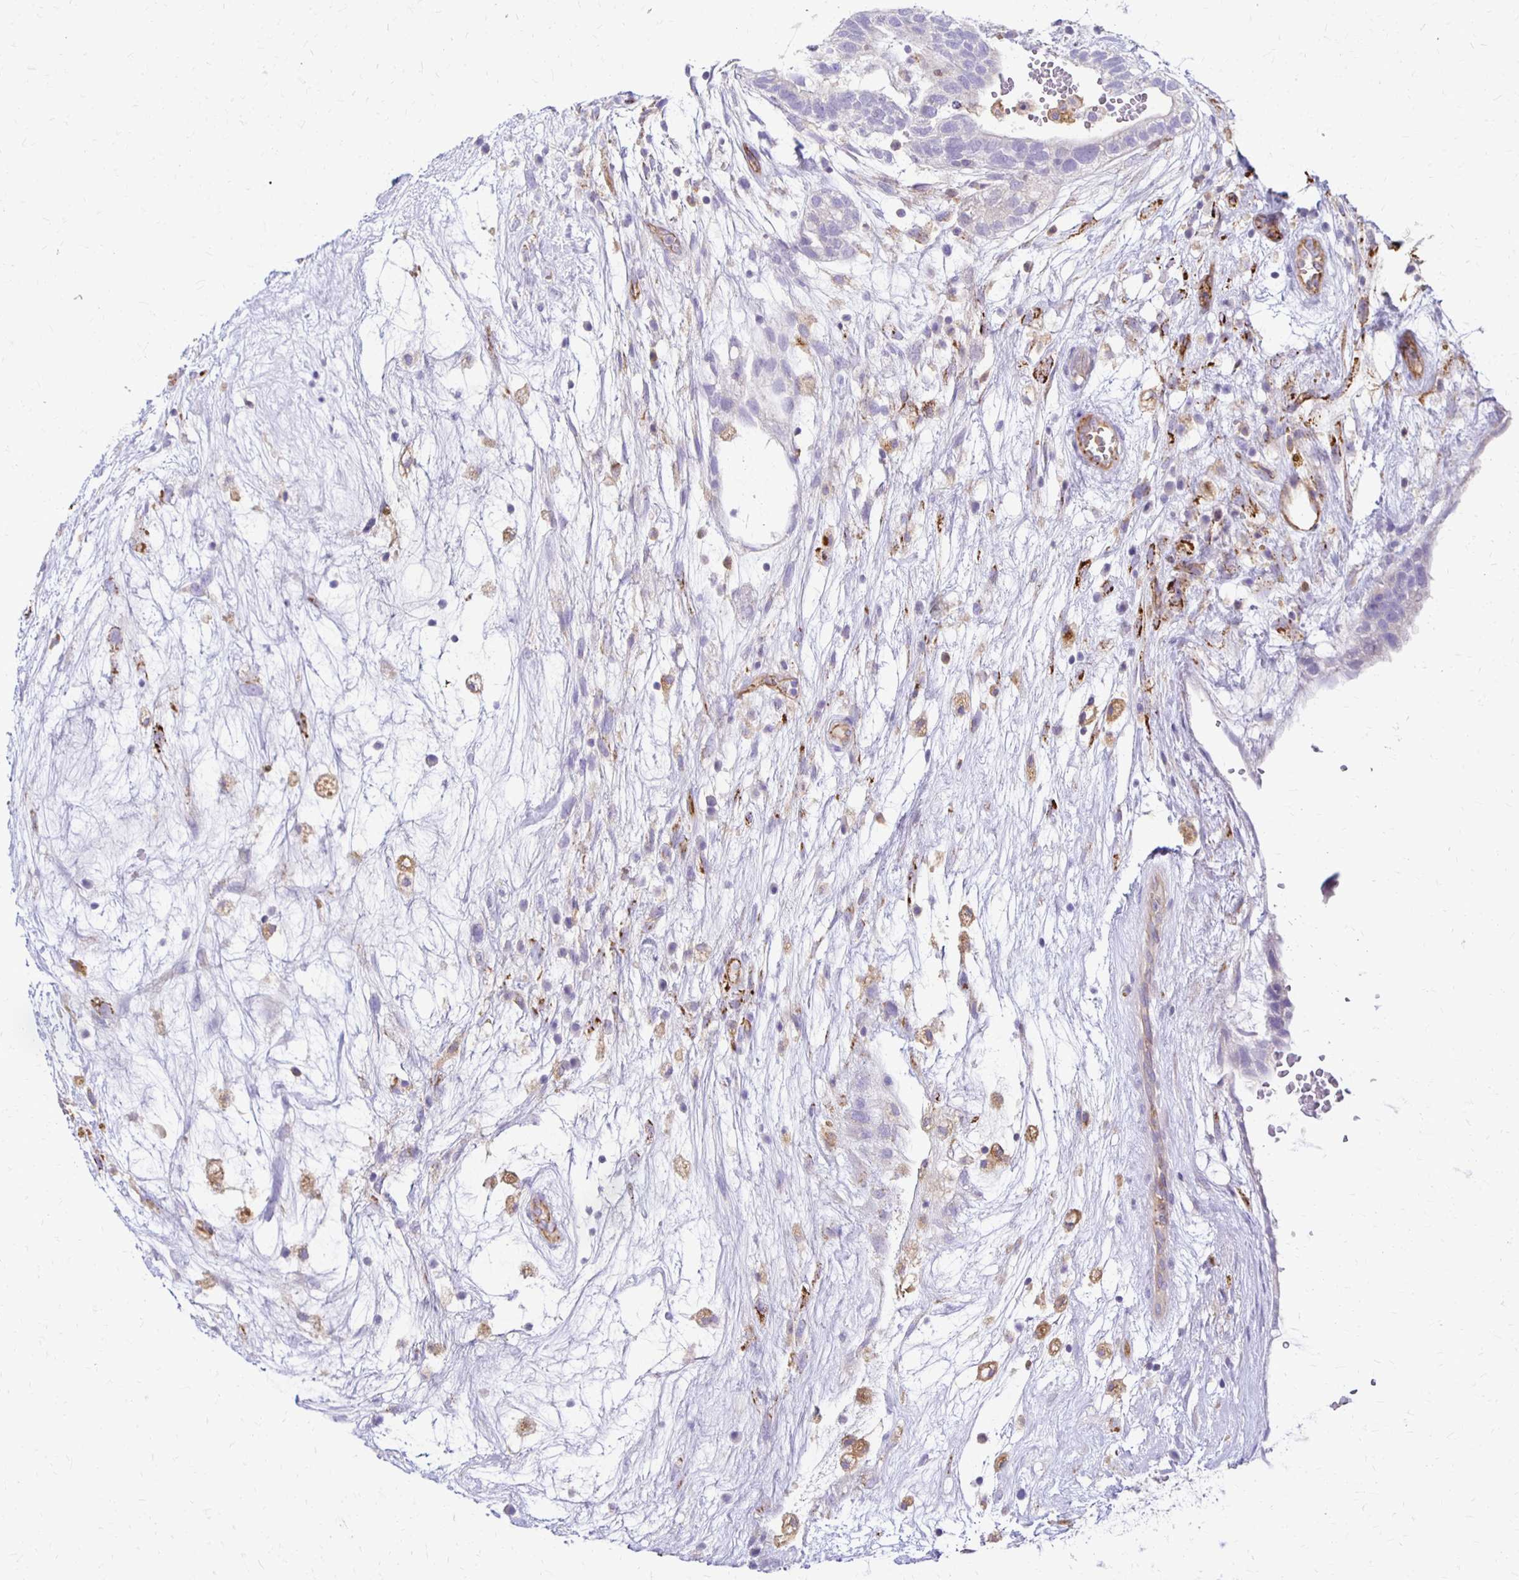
{"staining": {"intensity": "negative", "quantity": "none", "location": "none"}, "tissue": "testis cancer", "cell_type": "Tumor cells", "image_type": "cancer", "snomed": [{"axis": "morphology", "description": "Normal tissue, NOS"}, {"axis": "morphology", "description": "Carcinoma, Embryonal, NOS"}, {"axis": "topography", "description": "Testis"}], "caption": "Tumor cells show no significant staining in testis cancer (embryonal carcinoma).", "gene": "TTYH1", "patient": {"sex": "male", "age": 32}}